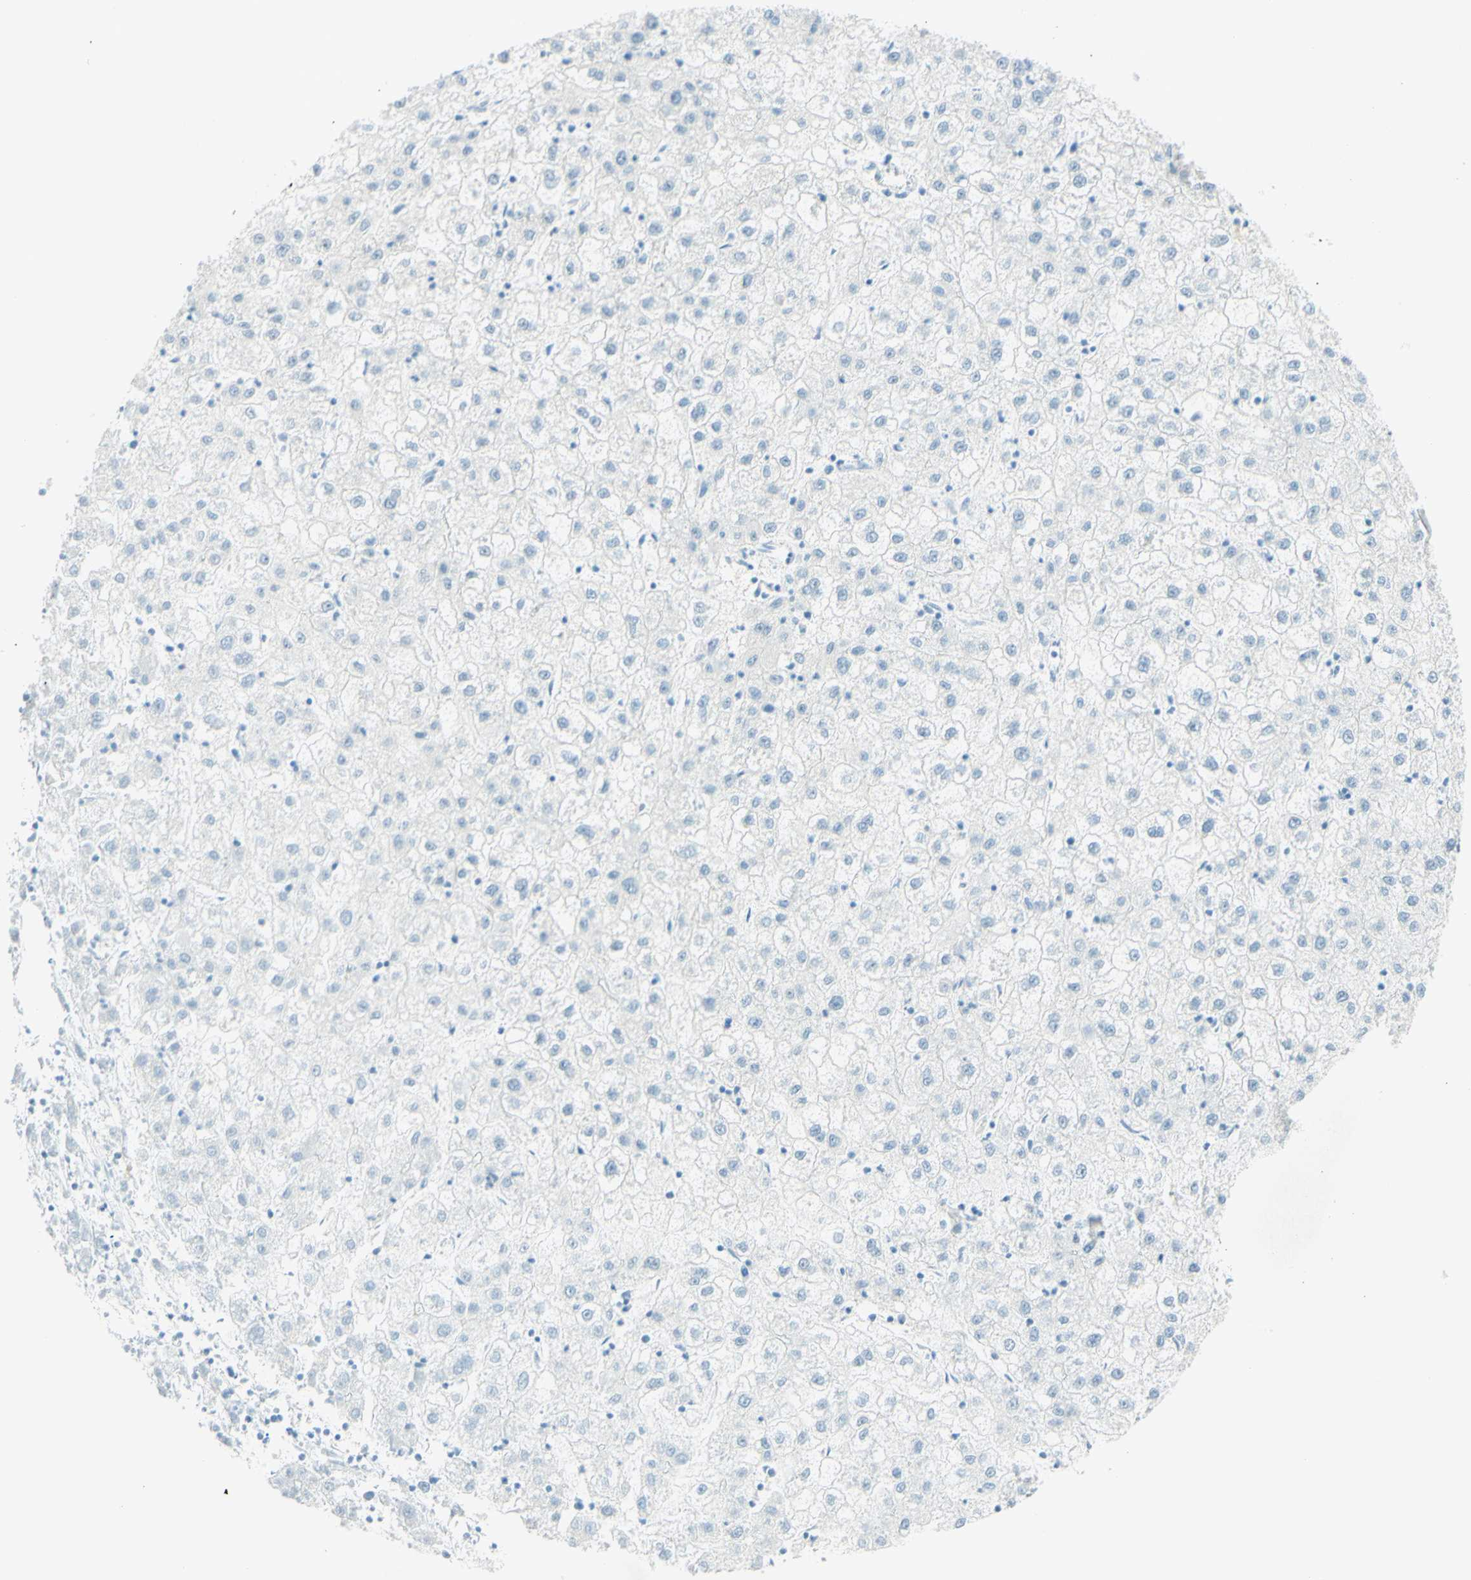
{"staining": {"intensity": "negative", "quantity": "none", "location": "none"}, "tissue": "liver cancer", "cell_type": "Tumor cells", "image_type": "cancer", "snomed": [{"axis": "morphology", "description": "Carcinoma, Hepatocellular, NOS"}, {"axis": "topography", "description": "Liver"}], "caption": "Immunohistochemistry (IHC) image of neoplastic tissue: hepatocellular carcinoma (liver) stained with DAB reveals no significant protein positivity in tumor cells.", "gene": "FMR1NB", "patient": {"sex": "male", "age": 72}}